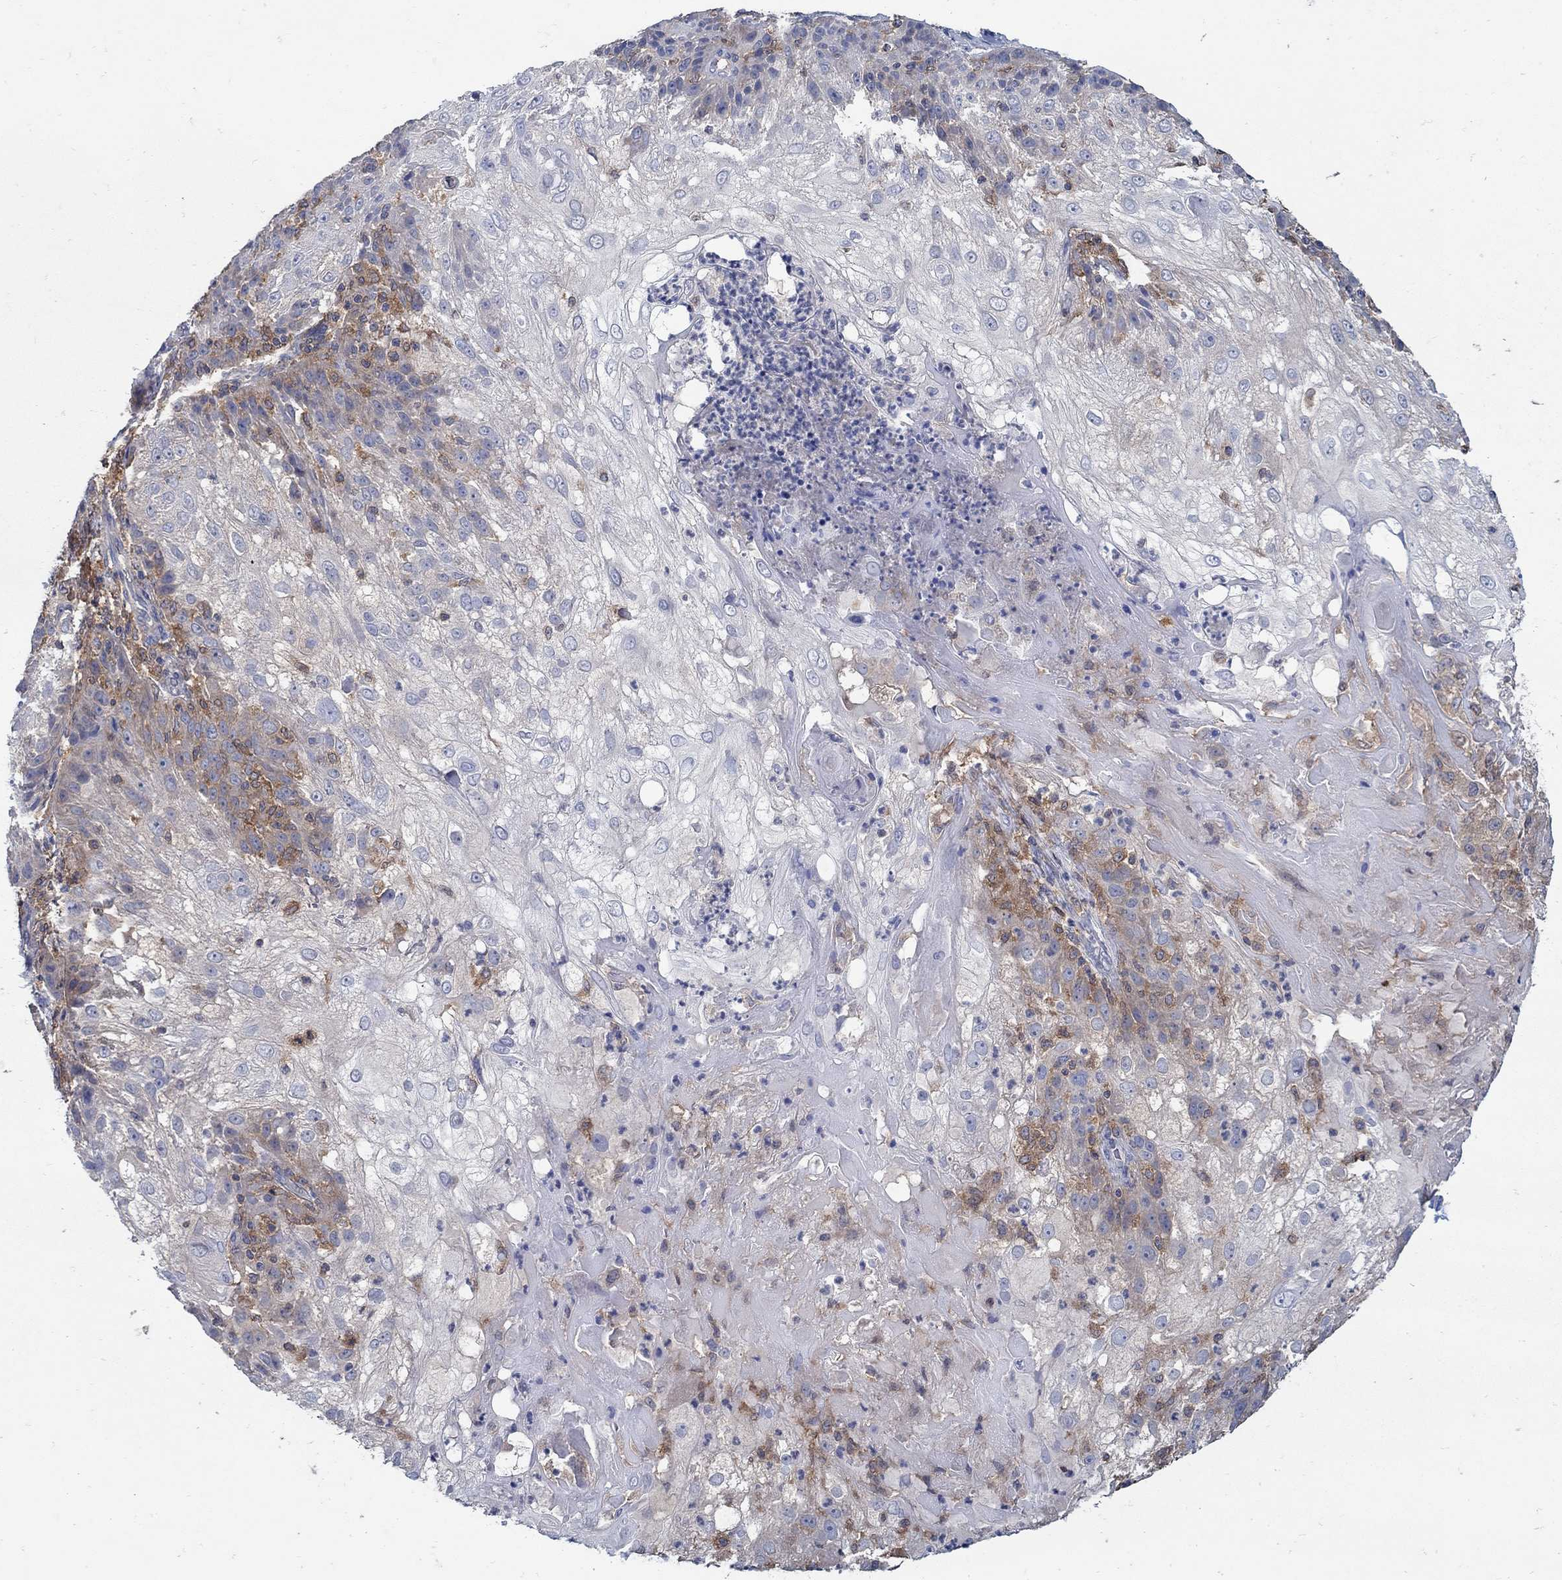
{"staining": {"intensity": "moderate", "quantity": "<25%", "location": "cytoplasmic/membranous"}, "tissue": "skin cancer", "cell_type": "Tumor cells", "image_type": "cancer", "snomed": [{"axis": "morphology", "description": "Normal tissue, NOS"}, {"axis": "morphology", "description": "Squamous cell carcinoma, NOS"}, {"axis": "topography", "description": "Skin"}], "caption": "Skin cancer (squamous cell carcinoma) stained with a protein marker displays moderate staining in tumor cells.", "gene": "MTHFR", "patient": {"sex": "female", "age": 83}}